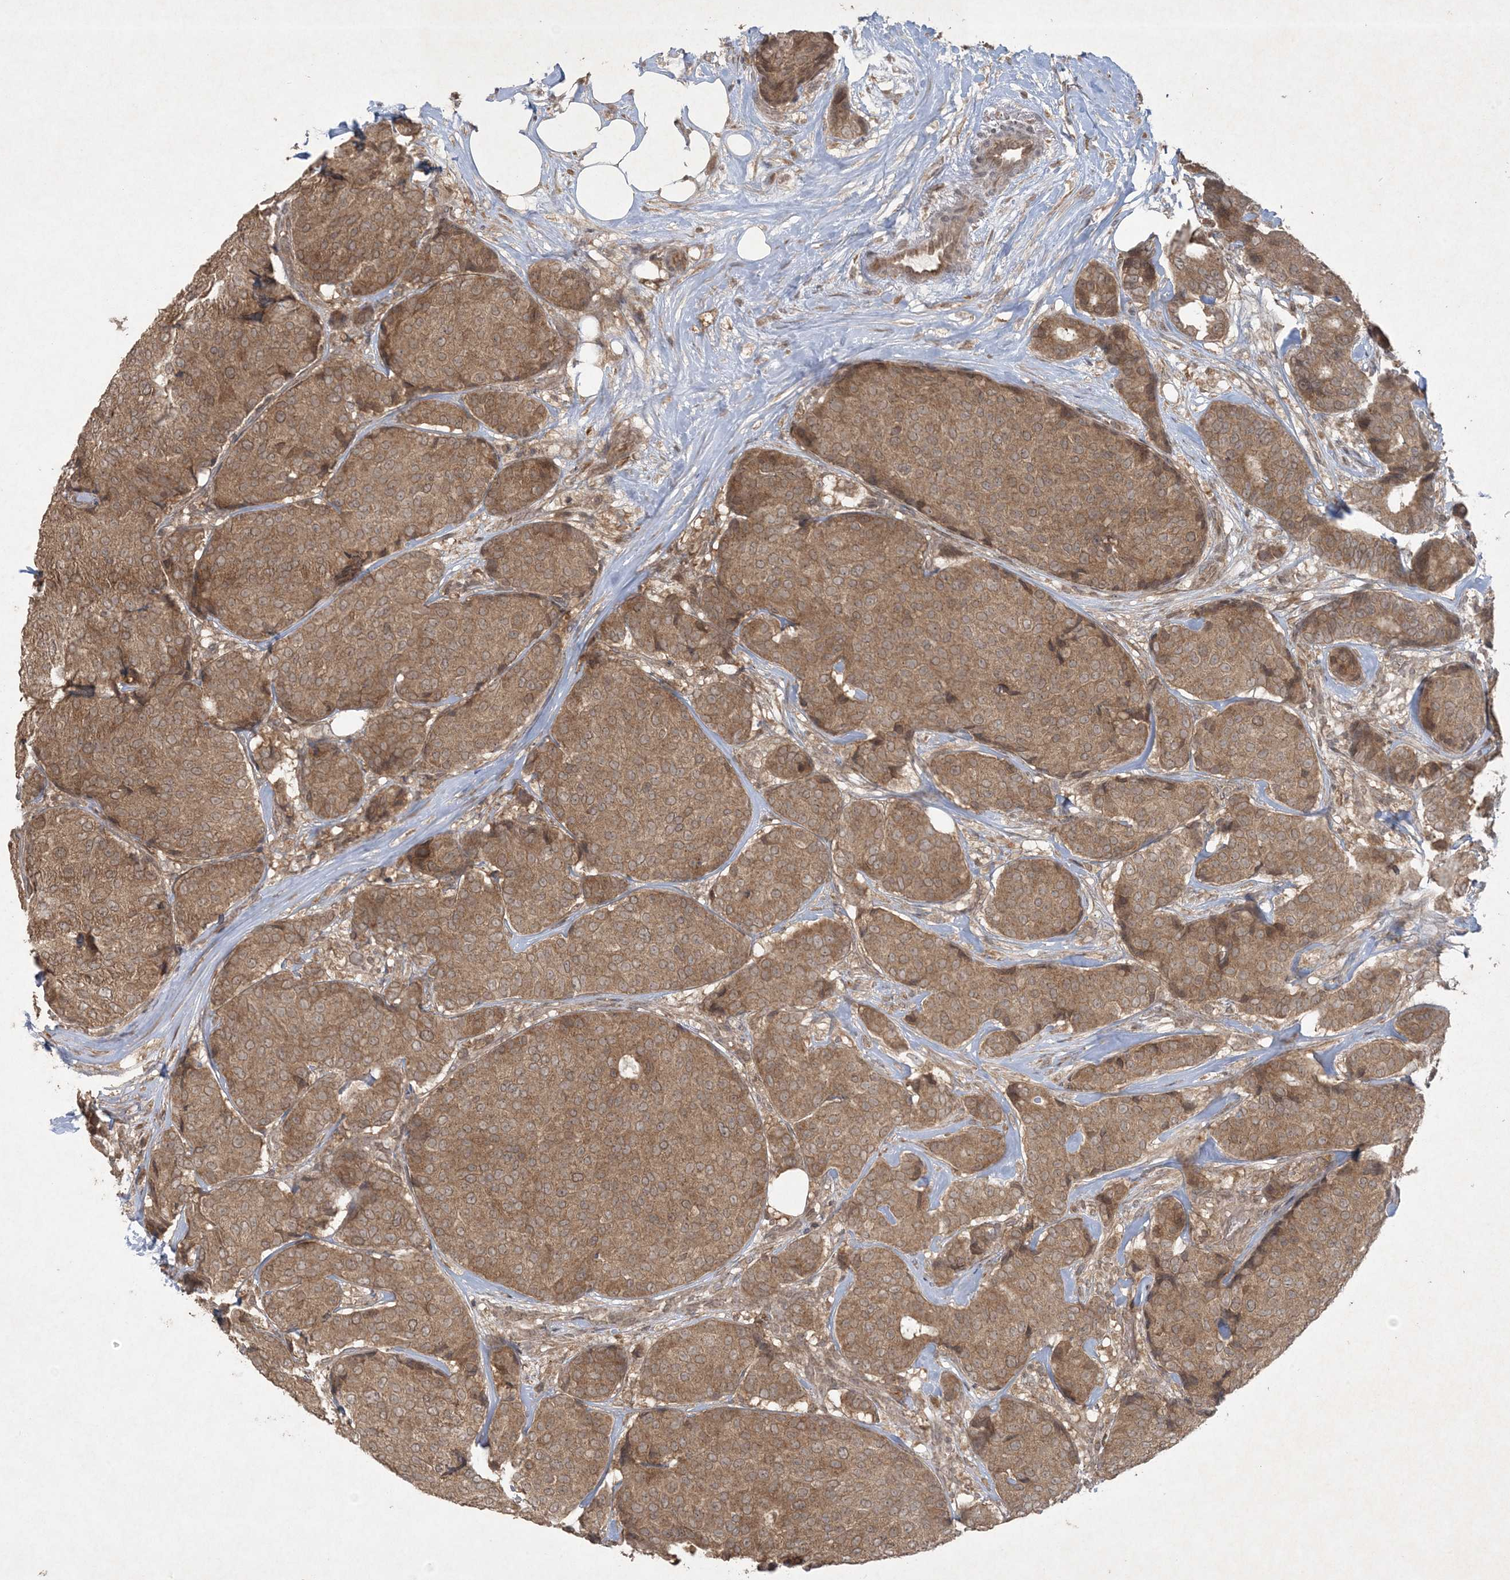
{"staining": {"intensity": "moderate", "quantity": ">75%", "location": "cytoplasmic/membranous,nuclear"}, "tissue": "breast cancer", "cell_type": "Tumor cells", "image_type": "cancer", "snomed": [{"axis": "morphology", "description": "Duct carcinoma"}, {"axis": "topography", "description": "Breast"}], "caption": "Brown immunohistochemical staining in human breast invasive ductal carcinoma demonstrates moderate cytoplasmic/membranous and nuclear staining in approximately >75% of tumor cells.", "gene": "NRBP2", "patient": {"sex": "female", "age": 75}}